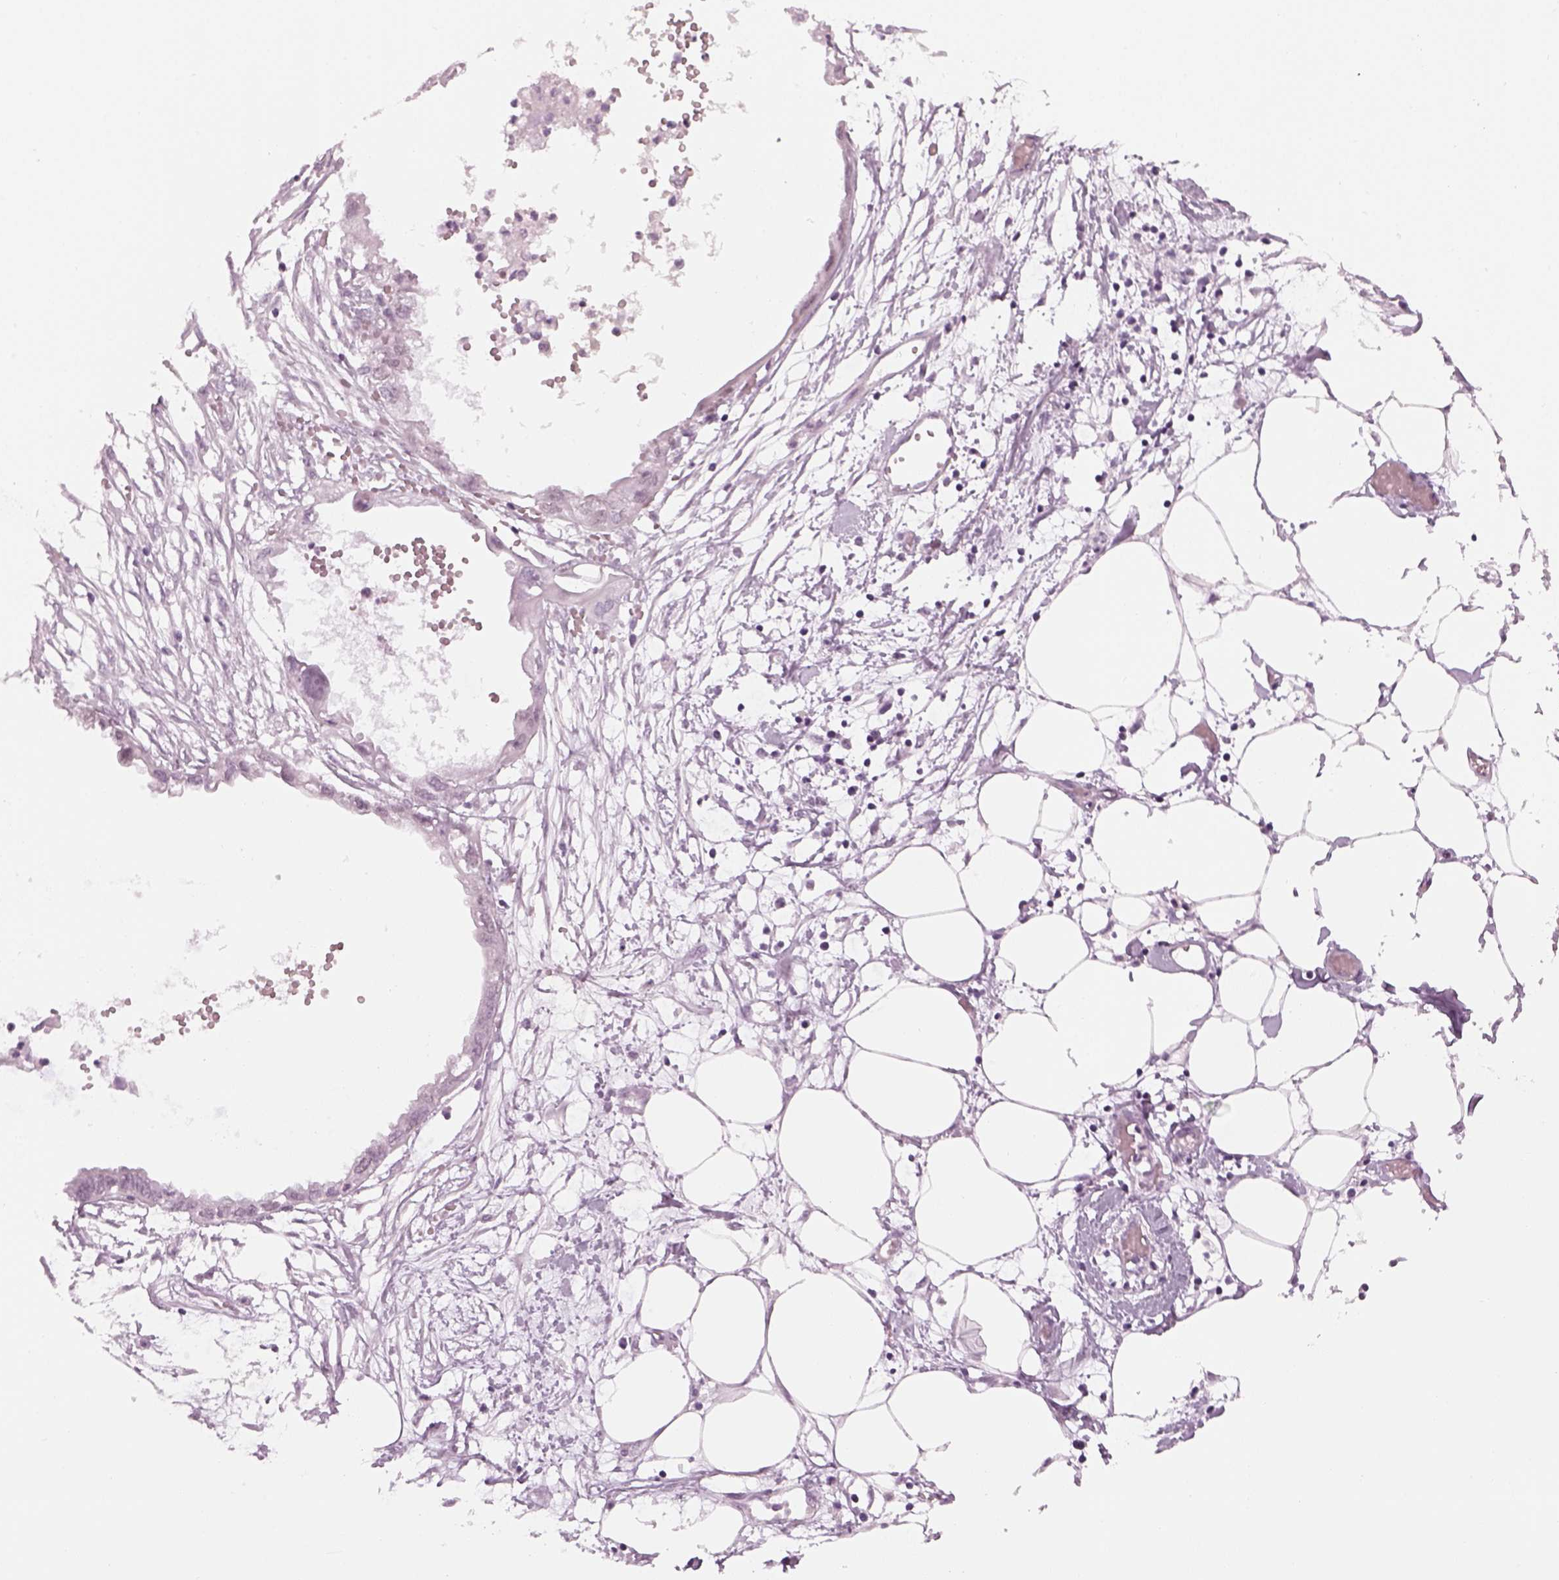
{"staining": {"intensity": "negative", "quantity": "none", "location": "none"}, "tissue": "endometrial cancer", "cell_type": "Tumor cells", "image_type": "cancer", "snomed": [{"axis": "morphology", "description": "Adenocarcinoma, NOS"}, {"axis": "morphology", "description": "Adenocarcinoma, metastatic, NOS"}, {"axis": "topography", "description": "Adipose tissue"}, {"axis": "topography", "description": "Endometrium"}], "caption": "A high-resolution micrograph shows immunohistochemistry staining of metastatic adenocarcinoma (endometrial), which exhibits no significant expression in tumor cells.", "gene": "KCNG2", "patient": {"sex": "female", "age": 67}}